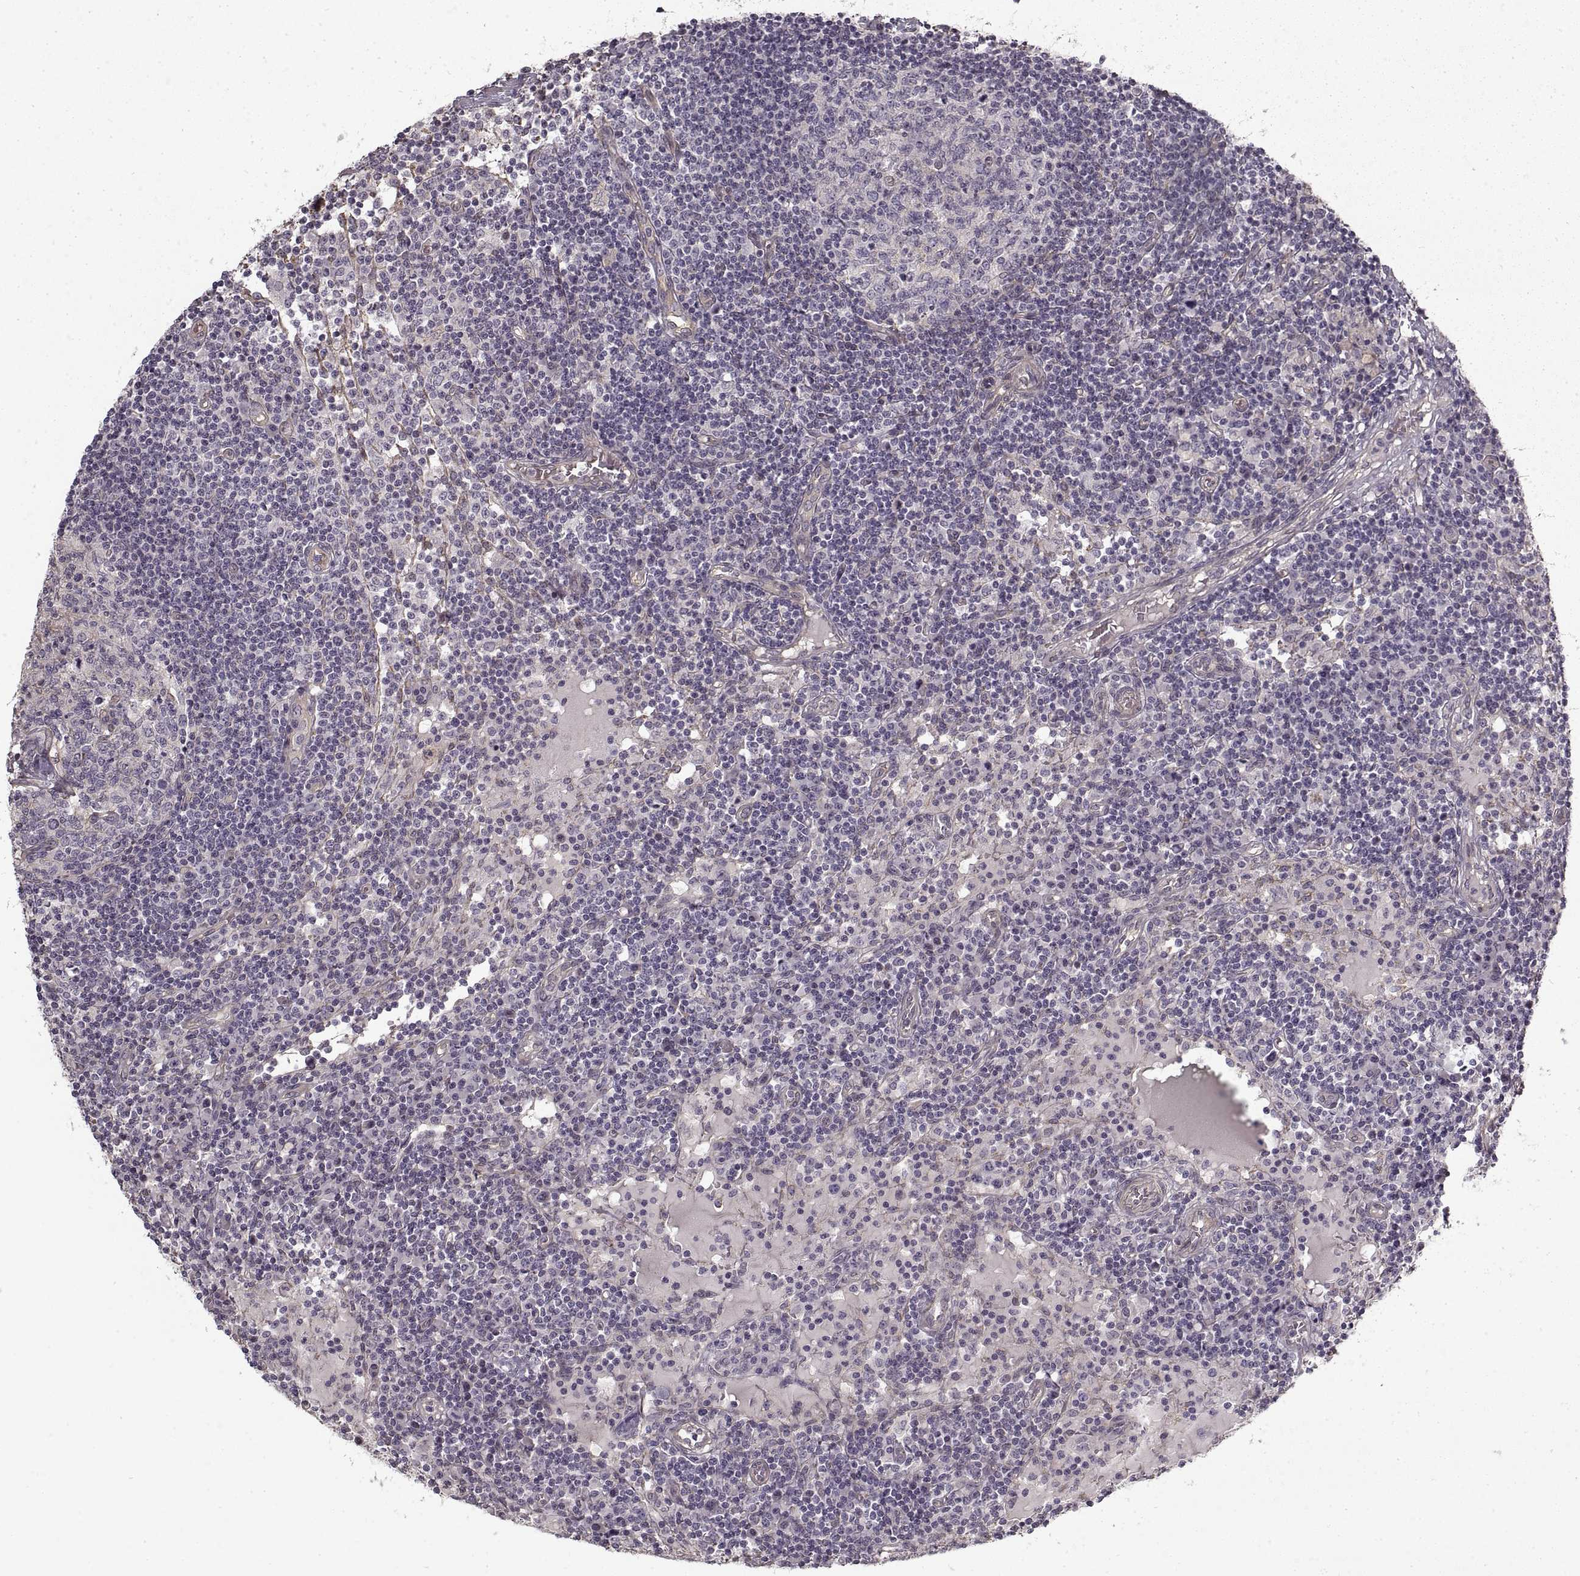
{"staining": {"intensity": "negative", "quantity": "none", "location": "none"}, "tissue": "lymph node", "cell_type": "Germinal center cells", "image_type": "normal", "snomed": [{"axis": "morphology", "description": "Normal tissue, NOS"}, {"axis": "topography", "description": "Lymph node"}], "caption": "This is a image of IHC staining of unremarkable lymph node, which shows no positivity in germinal center cells.", "gene": "LAMB2", "patient": {"sex": "female", "age": 72}}